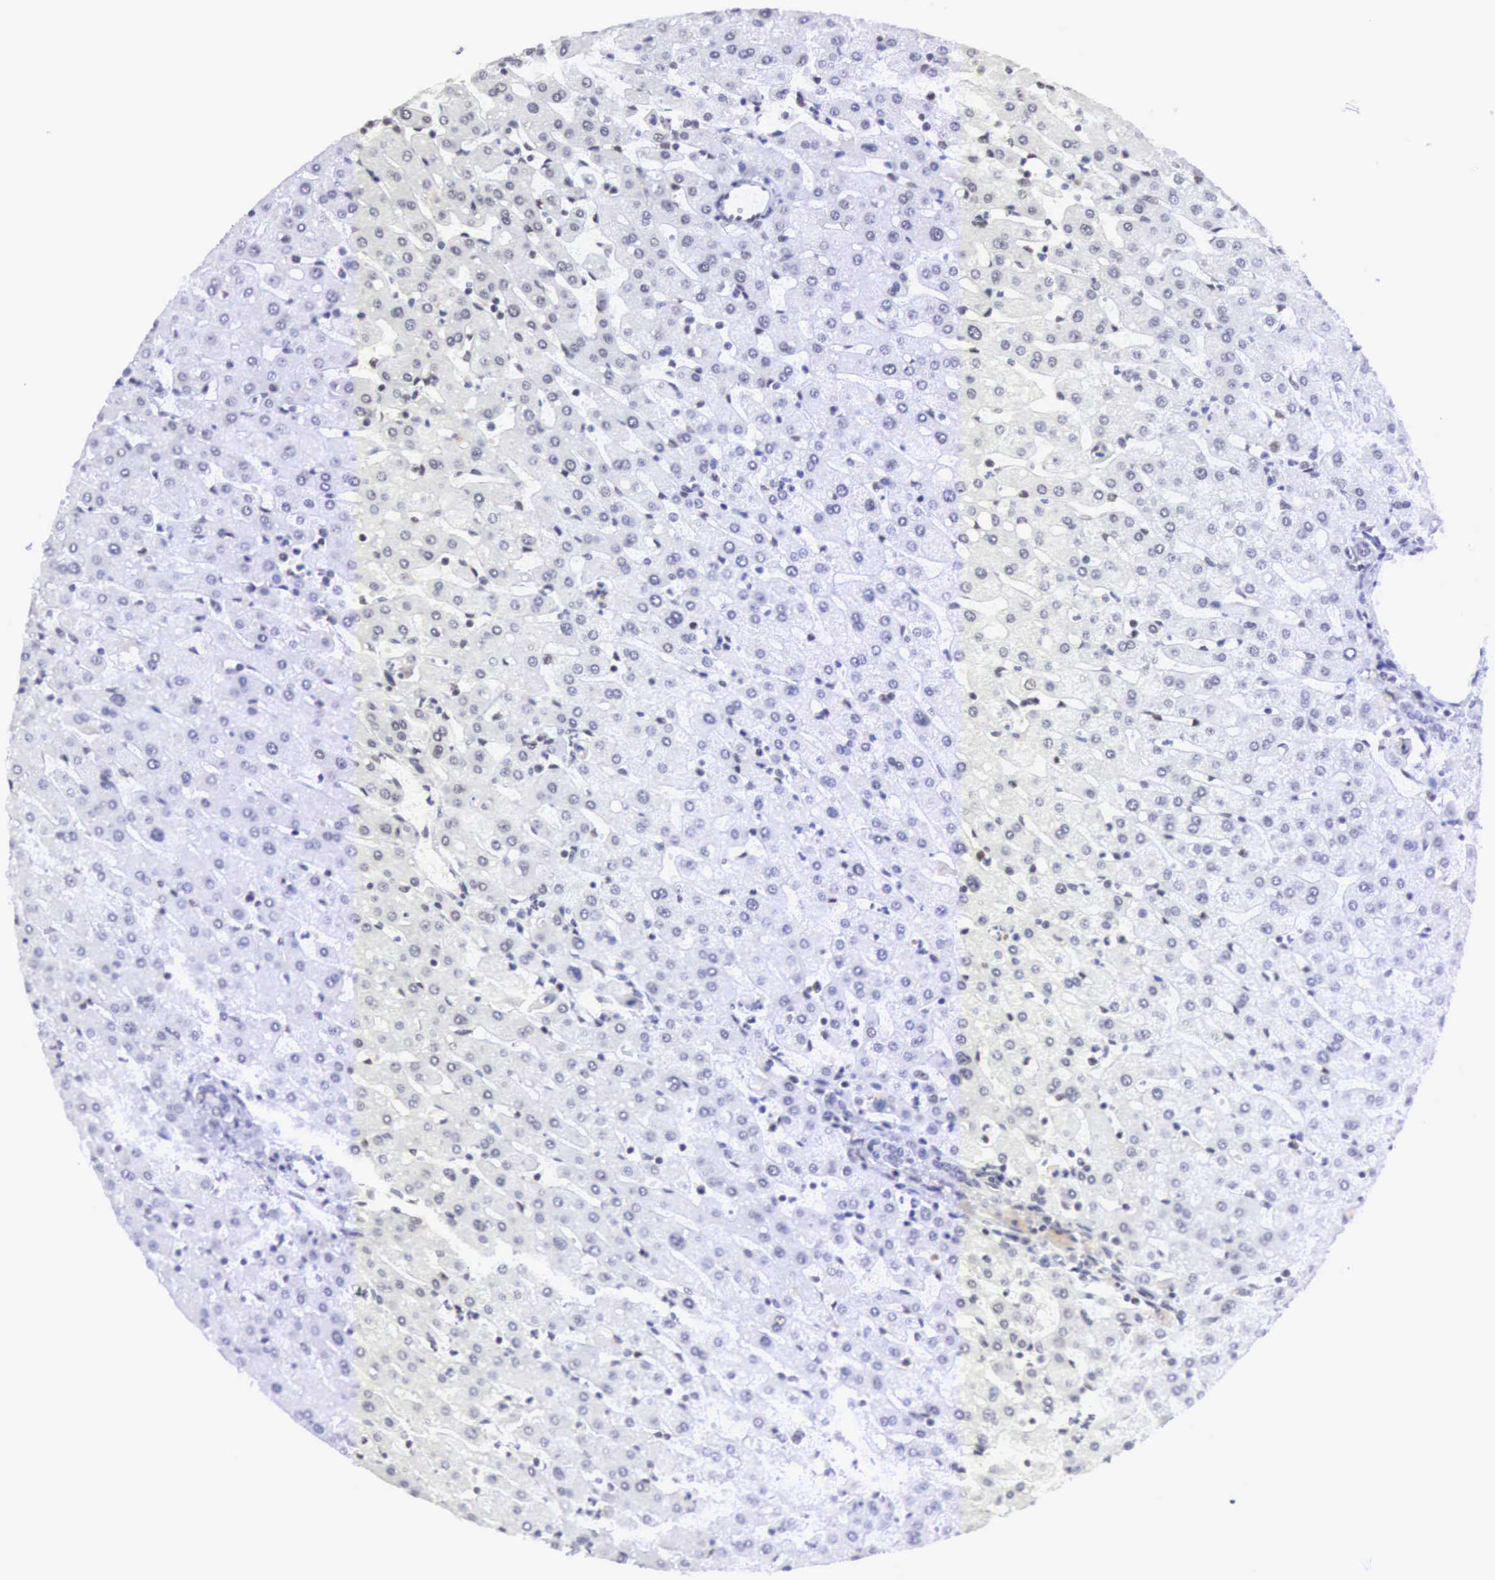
{"staining": {"intensity": "moderate", "quantity": "25%-75%", "location": "nuclear"}, "tissue": "liver", "cell_type": "Cholangiocytes", "image_type": "normal", "snomed": [{"axis": "morphology", "description": "Normal tissue, NOS"}, {"axis": "topography", "description": "Liver"}], "caption": "Cholangiocytes exhibit moderate nuclear positivity in about 25%-75% of cells in unremarkable liver. The protein of interest is shown in brown color, while the nuclei are stained blue.", "gene": "MORC2", "patient": {"sex": "female", "age": 30}}